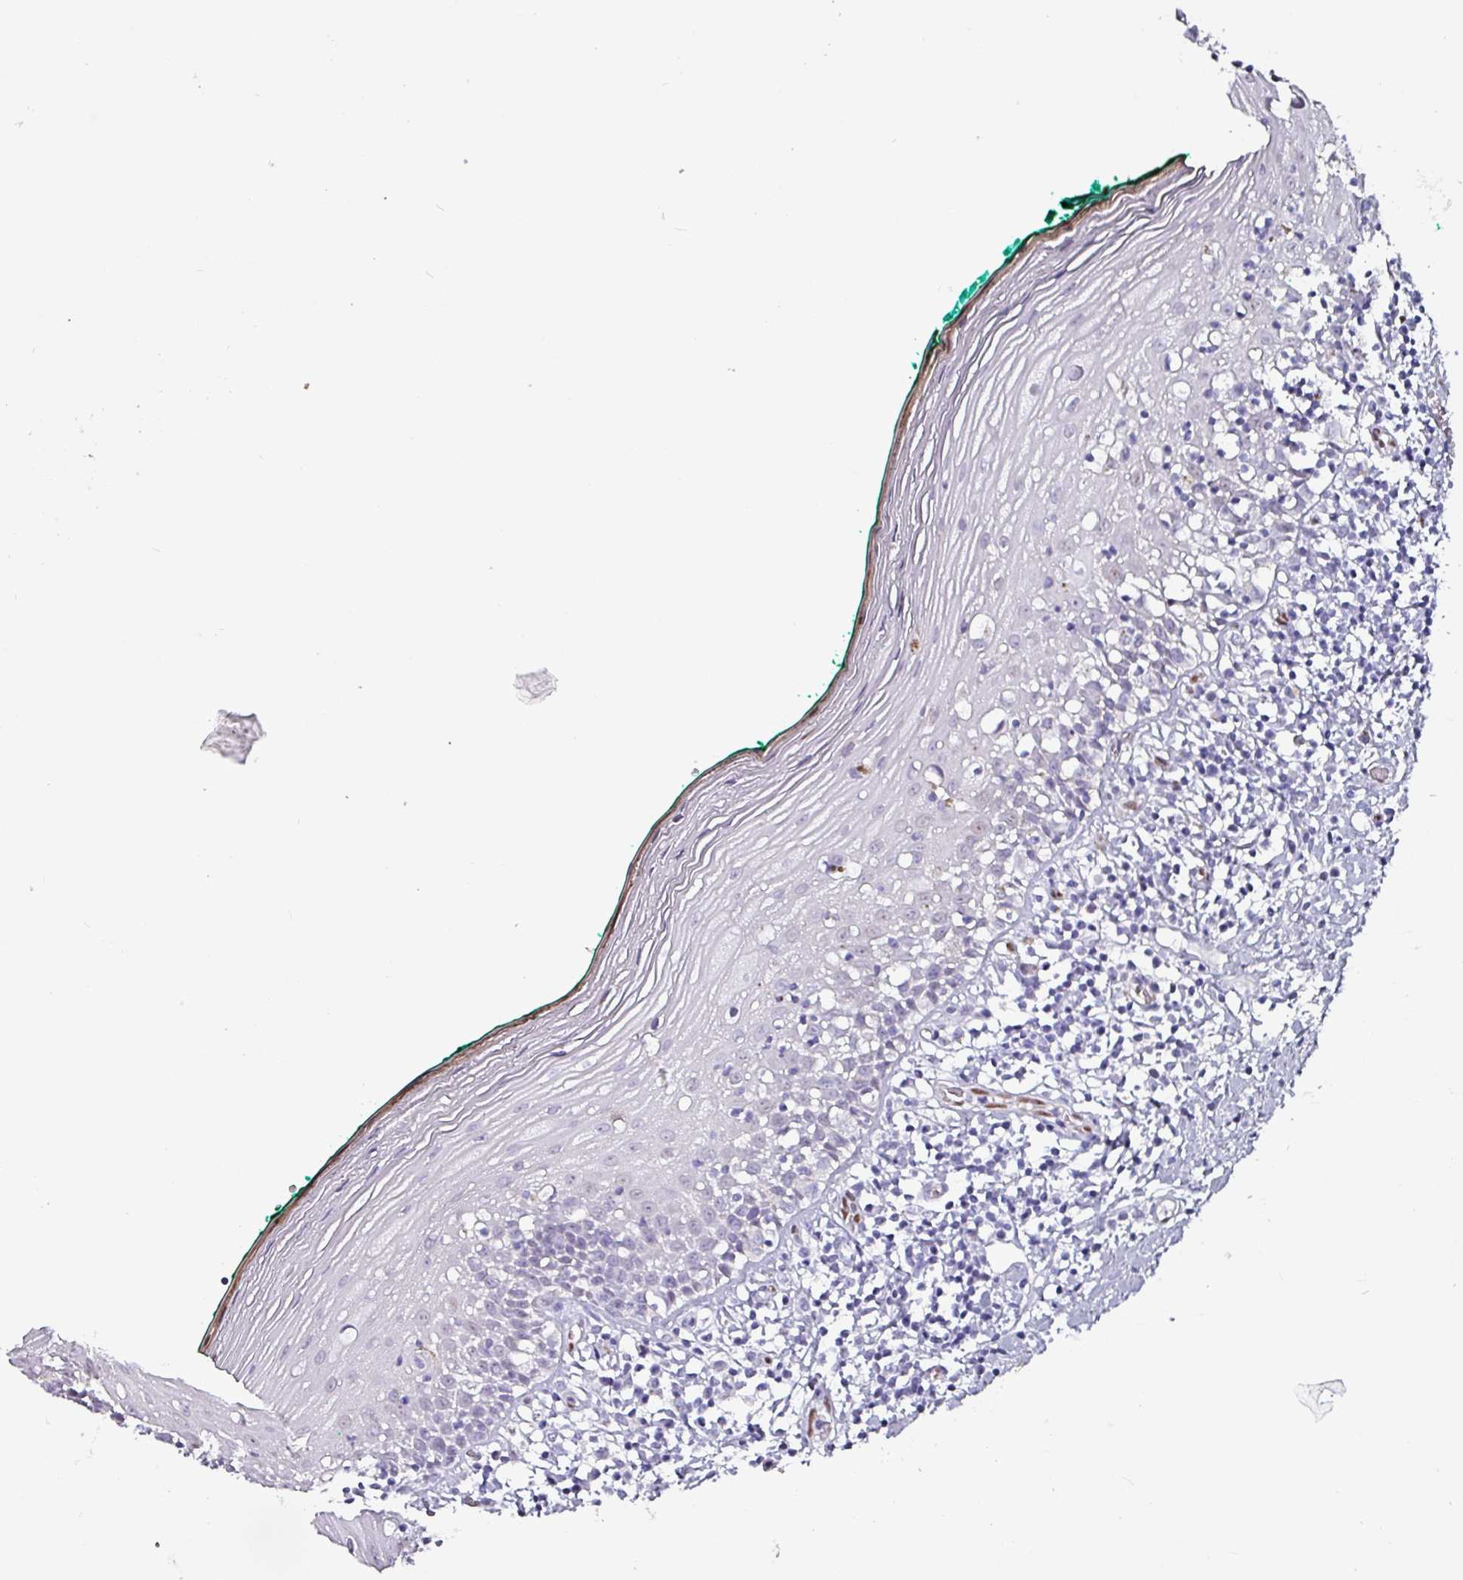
{"staining": {"intensity": "negative", "quantity": "none", "location": "none"}, "tissue": "oral mucosa", "cell_type": "Squamous epithelial cells", "image_type": "normal", "snomed": [{"axis": "morphology", "description": "Normal tissue, NOS"}, {"axis": "topography", "description": "Oral tissue"}], "caption": "Protein analysis of unremarkable oral mucosa reveals no significant expression in squamous epithelial cells. (DAB (3,3'-diaminobenzidine) immunohistochemistry with hematoxylin counter stain).", "gene": "ZNF816", "patient": {"sex": "female", "age": 83}}